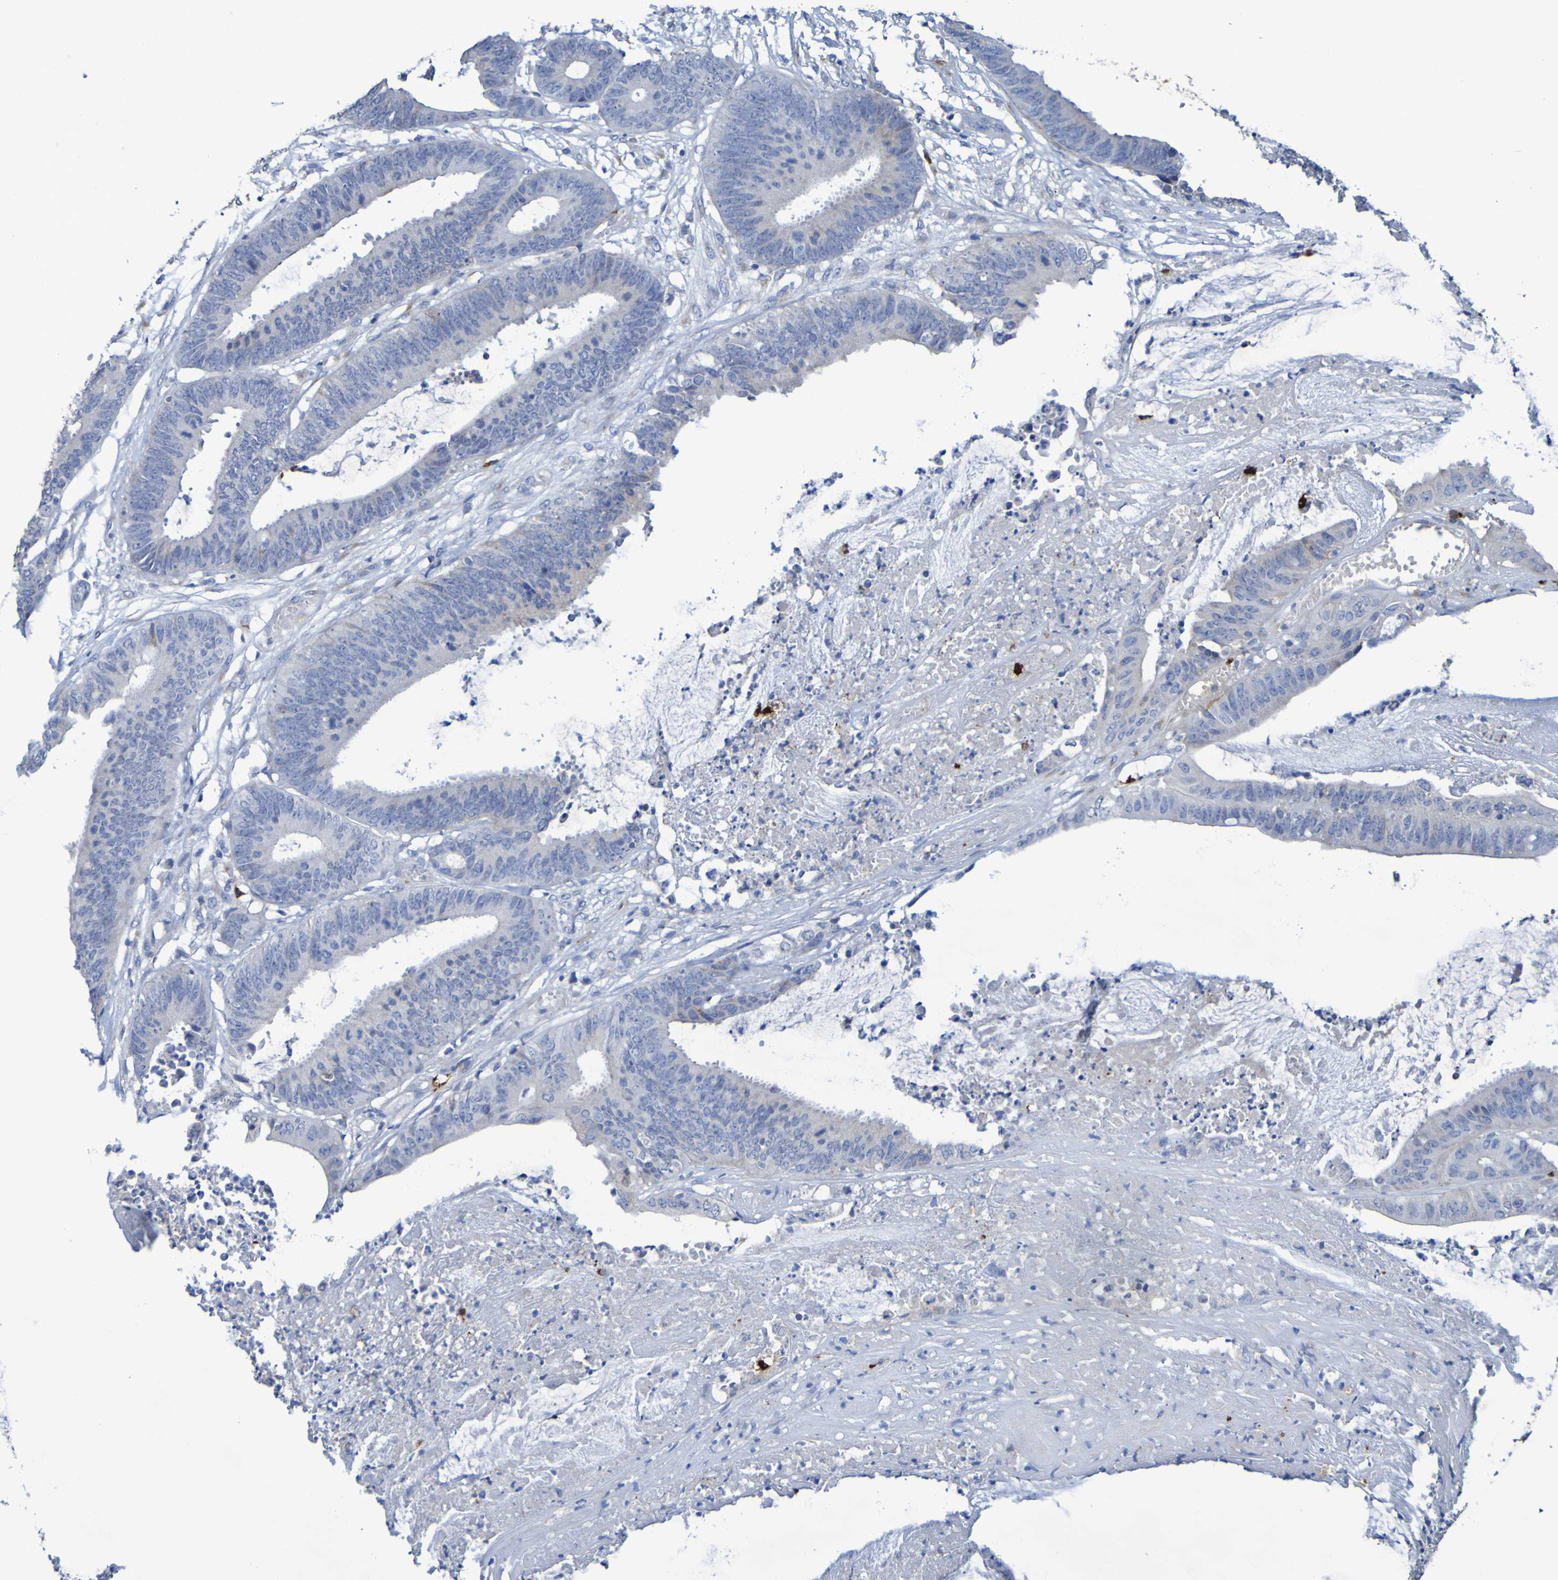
{"staining": {"intensity": "negative", "quantity": "none", "location": "none"}, "tissue": "colorectal cancer", "cell_type": "Tumor cells", "image_type": "cancer", "snomed": [{"axis": "morphology", "description": "Adenocarcinoma, NOS"}, {"axis": "topography", "description": "Rectum"}], "caption": "High power microscopy photomicrograph of an immunohistochemistry (IHC) histopathology image of colorectal cancer (adenocarcinoma), revealing no significant staining in tumor cells.", "gene": "C11orf24", "patient": {"sex": "female", "age": 66}}